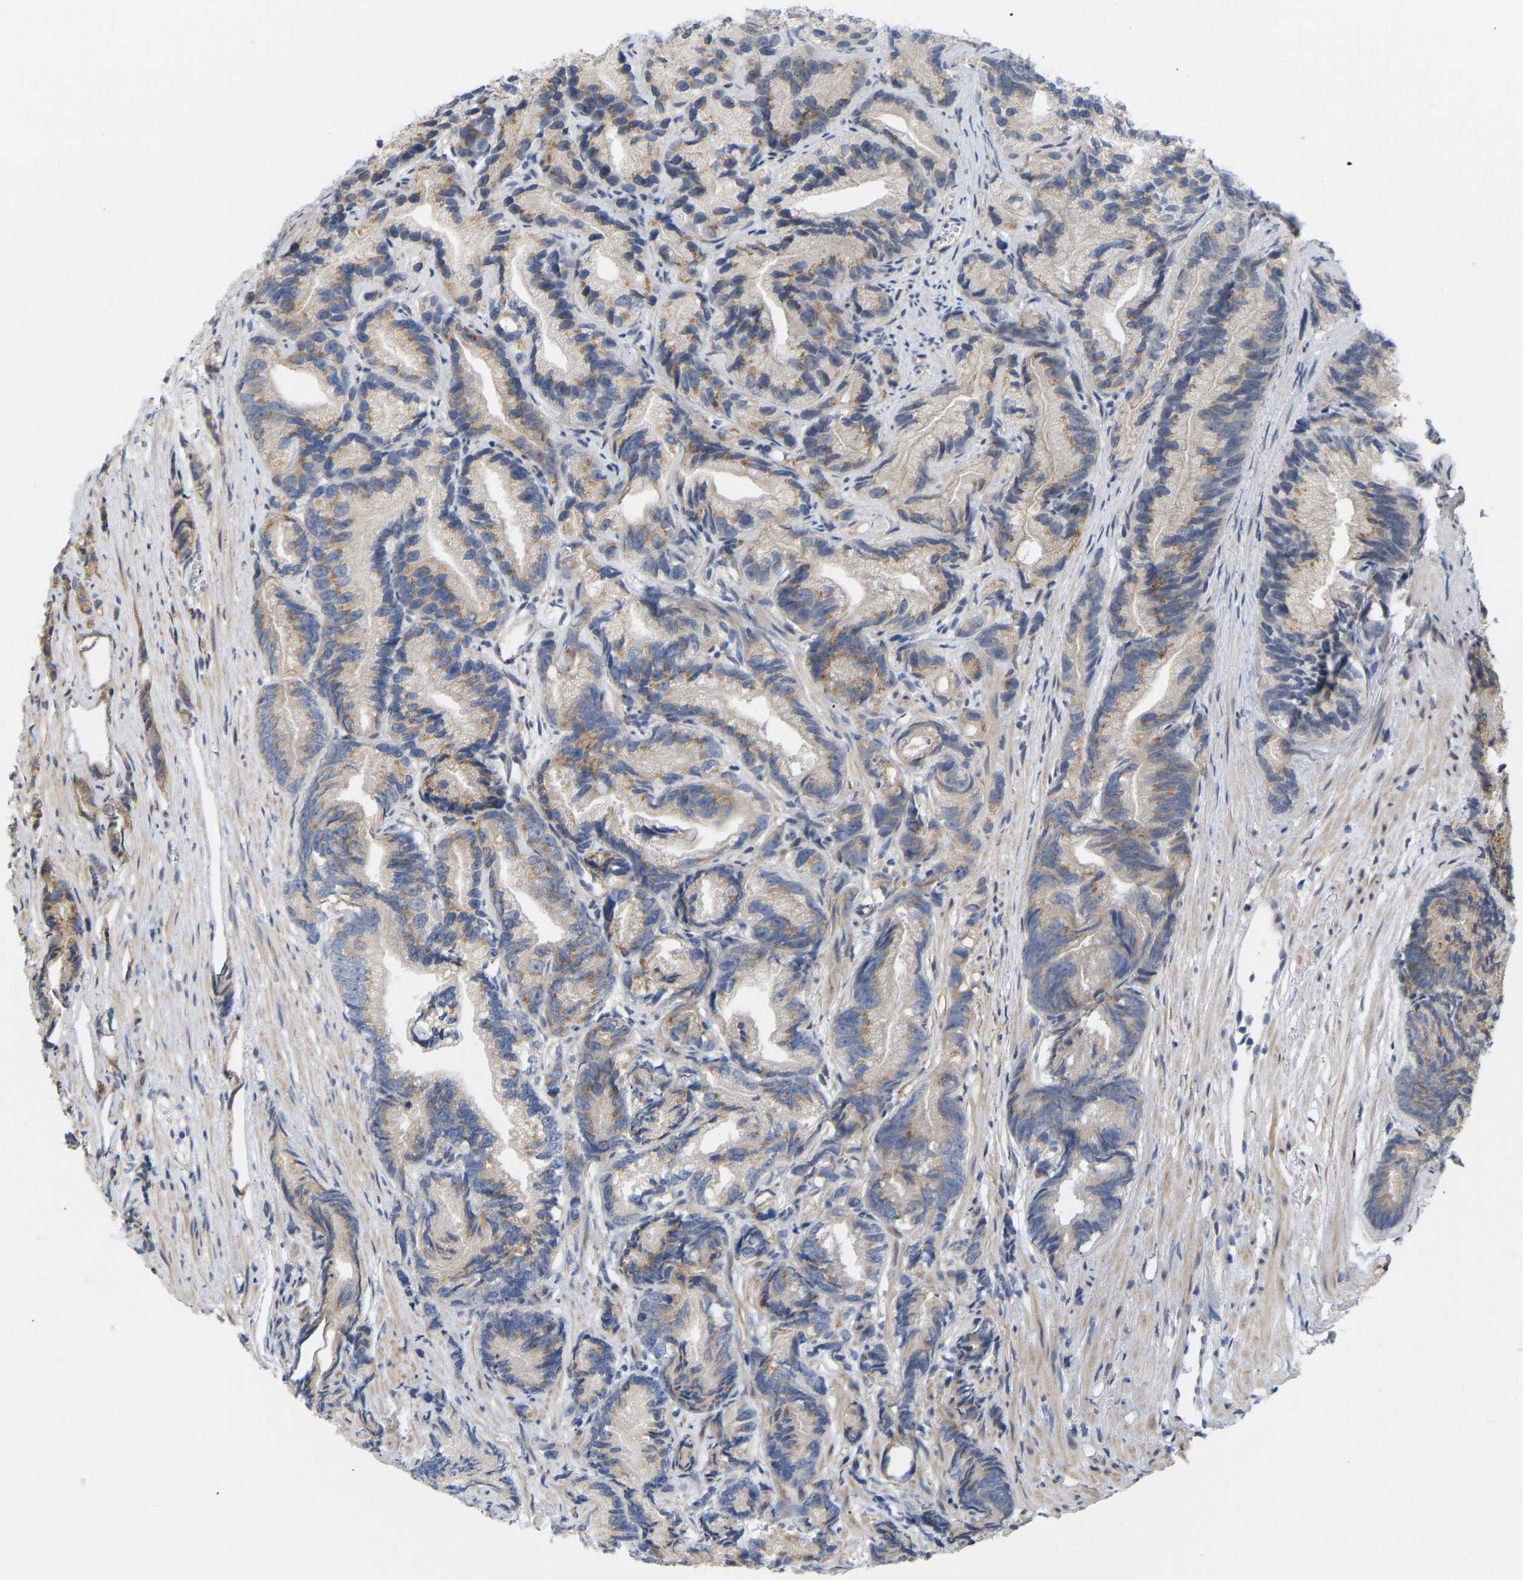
{"staining": {"intensity": "moderate", "quantity": "25%-75%", "location": "cytoplasmic/membranous"}, "tissue": "prostate cancer", "cell_type": "Tumor cells", "image_type": "cancer", "snomed": [{"axis": "morphology", "description": "Adenocarcinoma, Low grade"}, {"axis": "topography", "description": "Prostate"}], "caption": "Immunohistochemistry micrograph of prostate cancer (low-grade adenocarcinoma) stained for a protein (brown), which demonstrates medium levels of moderate cytoplasmic/membranous expression in about 25%-75% of tumor cells.", "gene": "BEND3", "patient": {"sex": "male", "age": 89}}